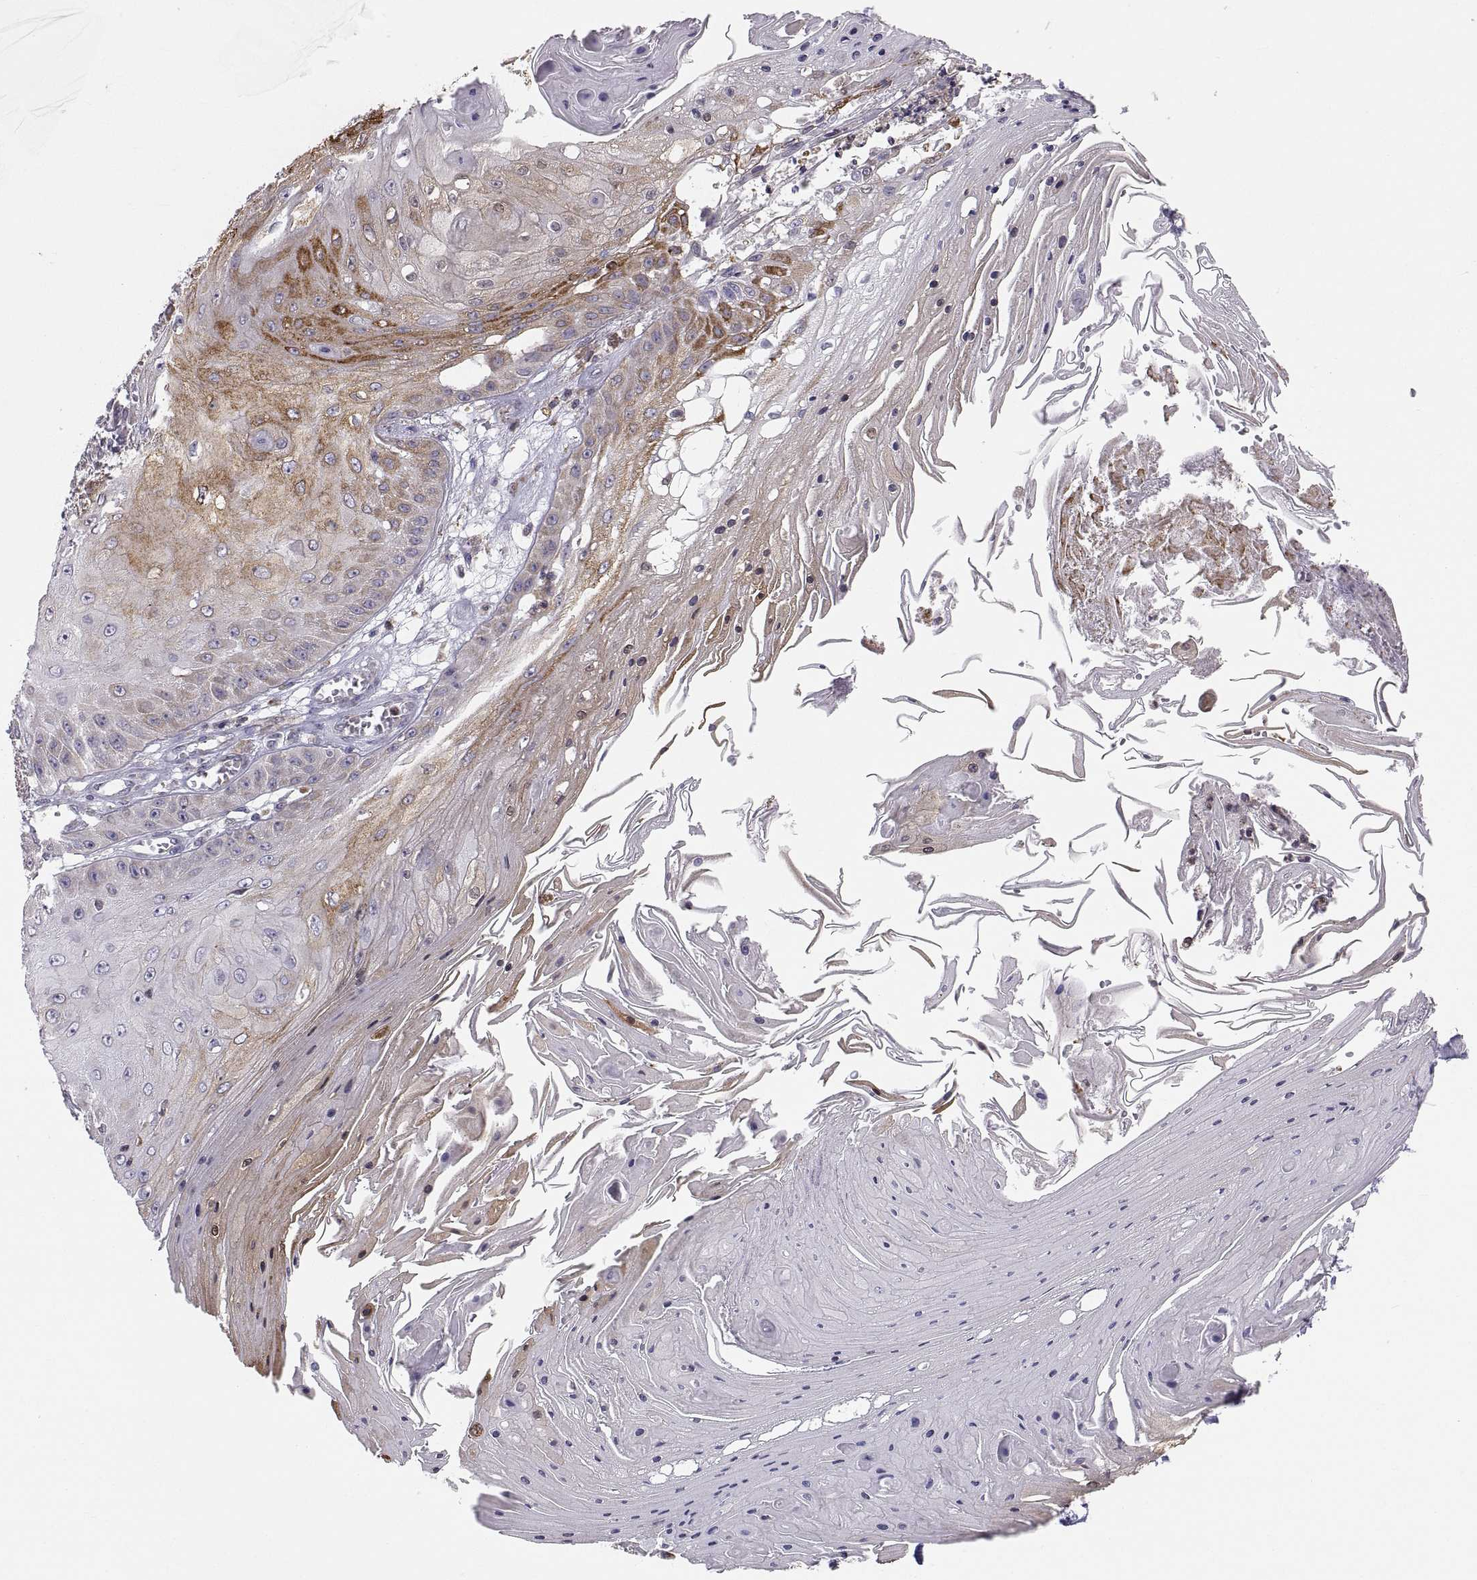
{"staining": {"intensity": "moderate", "quantity": "<25%", "location": "cytoplasmic/membranous"}, "tissue": "skin cancer", "cell_type": "Tumor cells", "image_type": "cancer", "snomed": [{"axis": "morphology", "description": "Squamous cell carcinoma, NOS"}, {"axis": "topography", "description": "Skin"}], "caption": "An immunohistochemistry histopathology image of tumor tissue is shown. Protein staining in brown highlights moderate cytoplasmic/membranous positivity in skin cancer (squamous cell carcinoma) within tumor cells.", "gene": "ERO1A", "patient": {"sex": "male", "age": 70}}